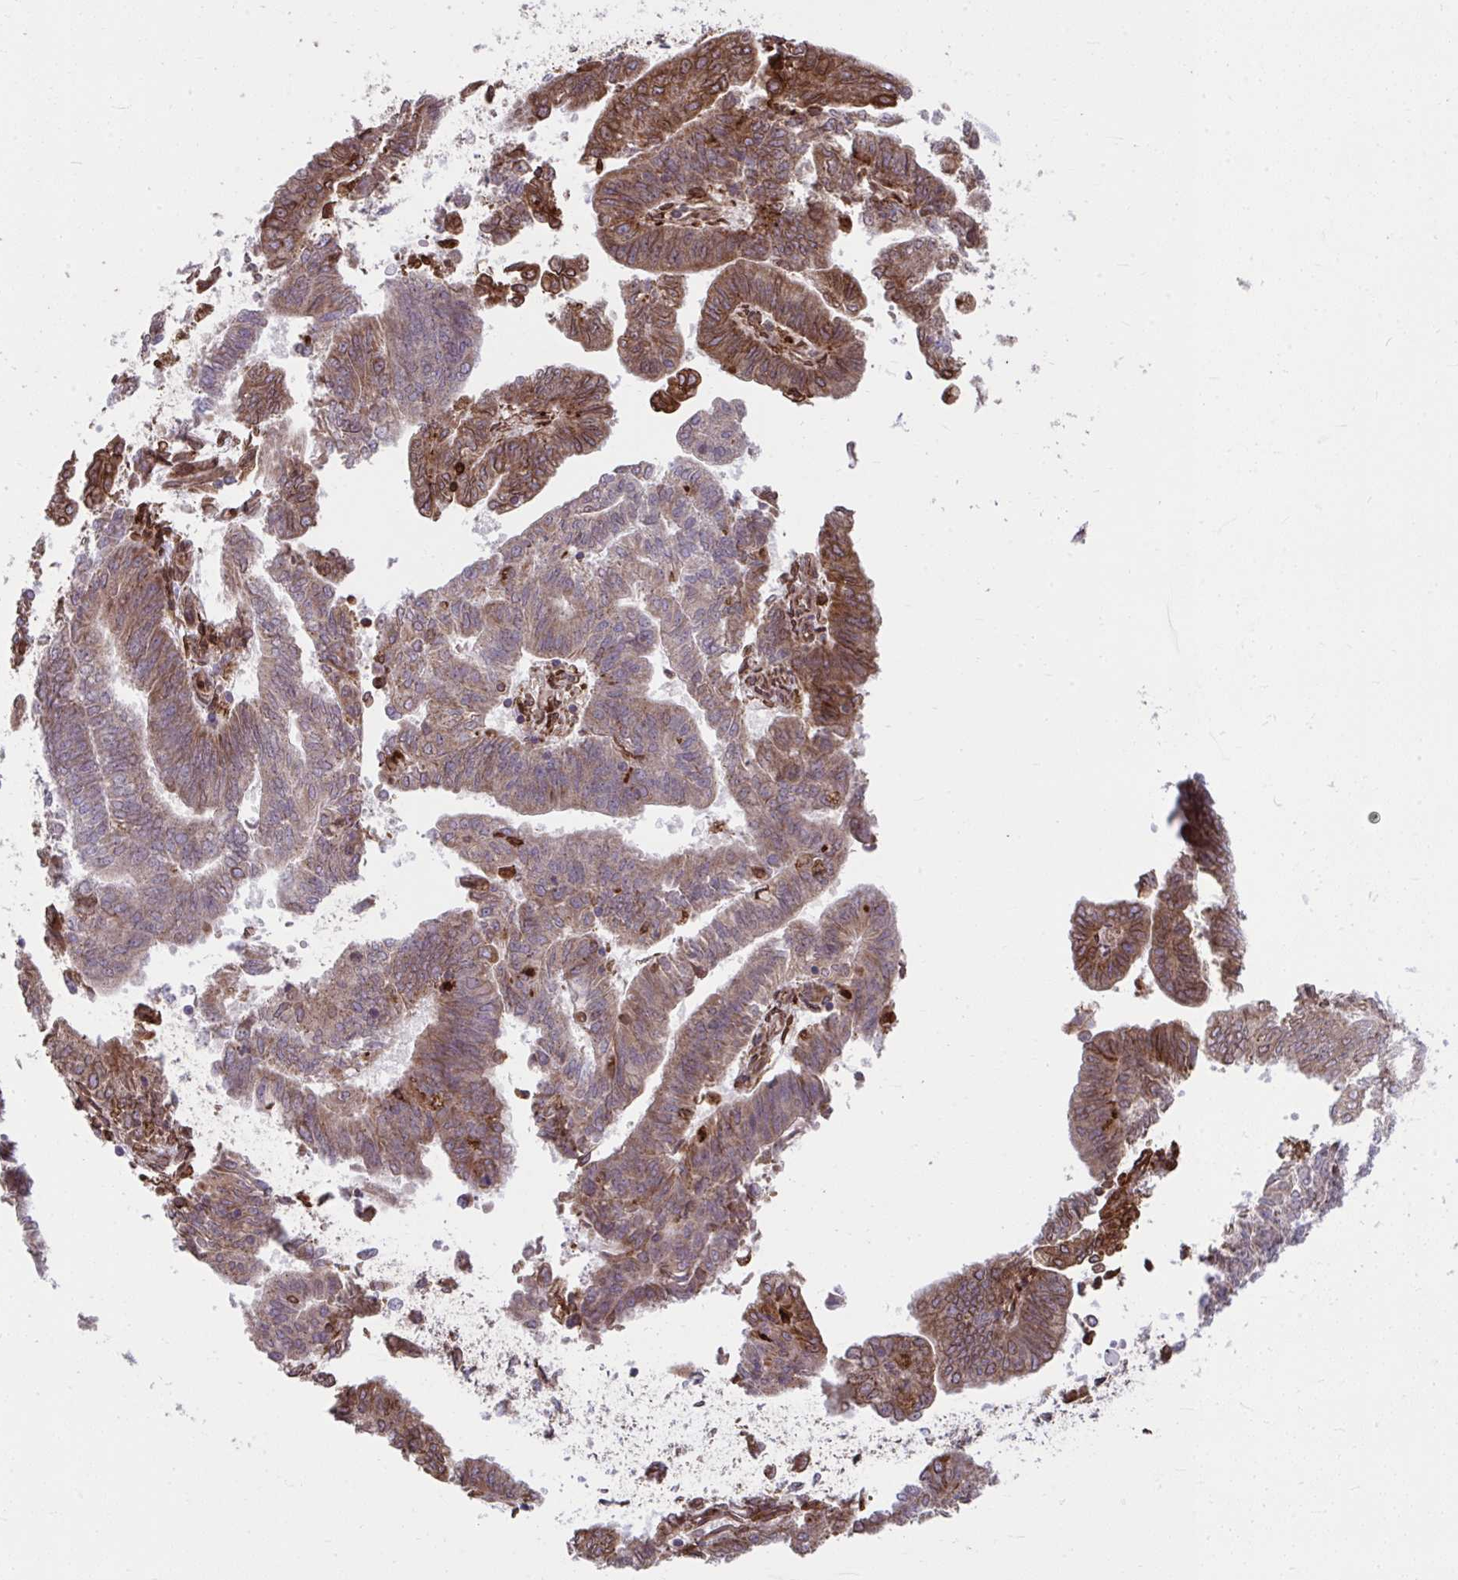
{"staining": {"intensity": "moderate", "quantity": "25%-75%", "location": "cytoplasmic/membranous"}, "tissue": "endometrial cancer", "cell_type": "Tumor cells", "image_type": "cancer", "snomed": [{"axis": "morphology", "description": "Adenocarcinoma, NOS"}, {"axis": "topography", "description": "Endometrium"}], "caption": "Immunohistochemical staining of human endometrial cancer reveals medium levels of moderate cytoplasmic/membranous positivity in approximately 25%-75% of tumor cells.", "gene": "STIM2", "patient": {"sex": "female", "age": 82}}